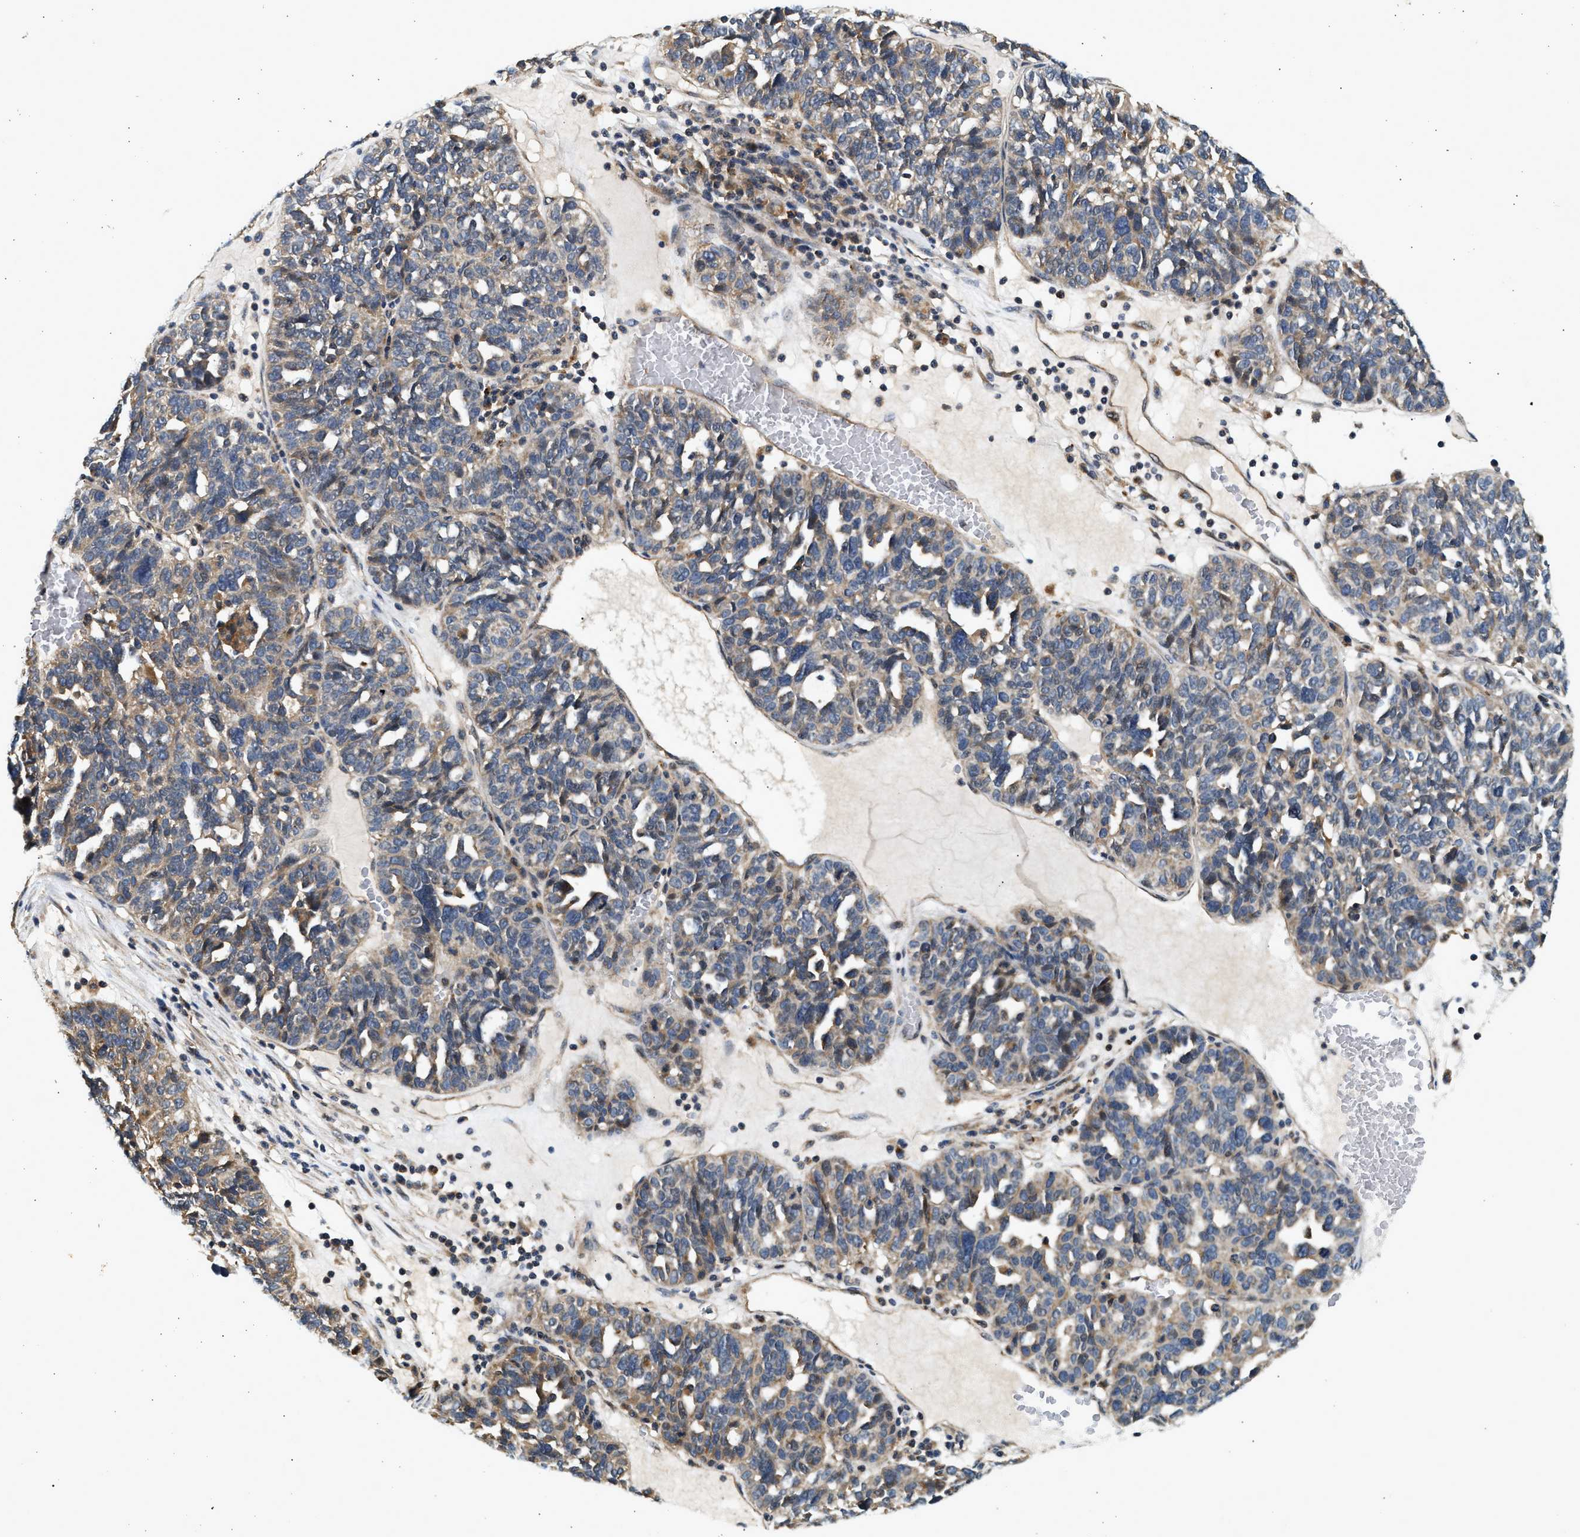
{"staining": {"intensity": "moderate", "quantity": ">75%", "location": "cytoplasmic/membranous"}, "tissue": "ovarian cancer", "cell_type": "Tumor cells", "image_type": "cancer", "snomed": [{"axis": "morphology", "description": "Cystadenocarcinoma, serous, NOS"}, {"axis": "topography", "description": "Ovary"}], "caption": "IHC histopathology image of human ovarian cancer stained for a protein (brown), which shows medium levels of moderate cytoplasmic/membranous staining in approximately >75% of tumor cells.", "gene": "DUSP14", "patient": {"sex": "female", "age": 59}}